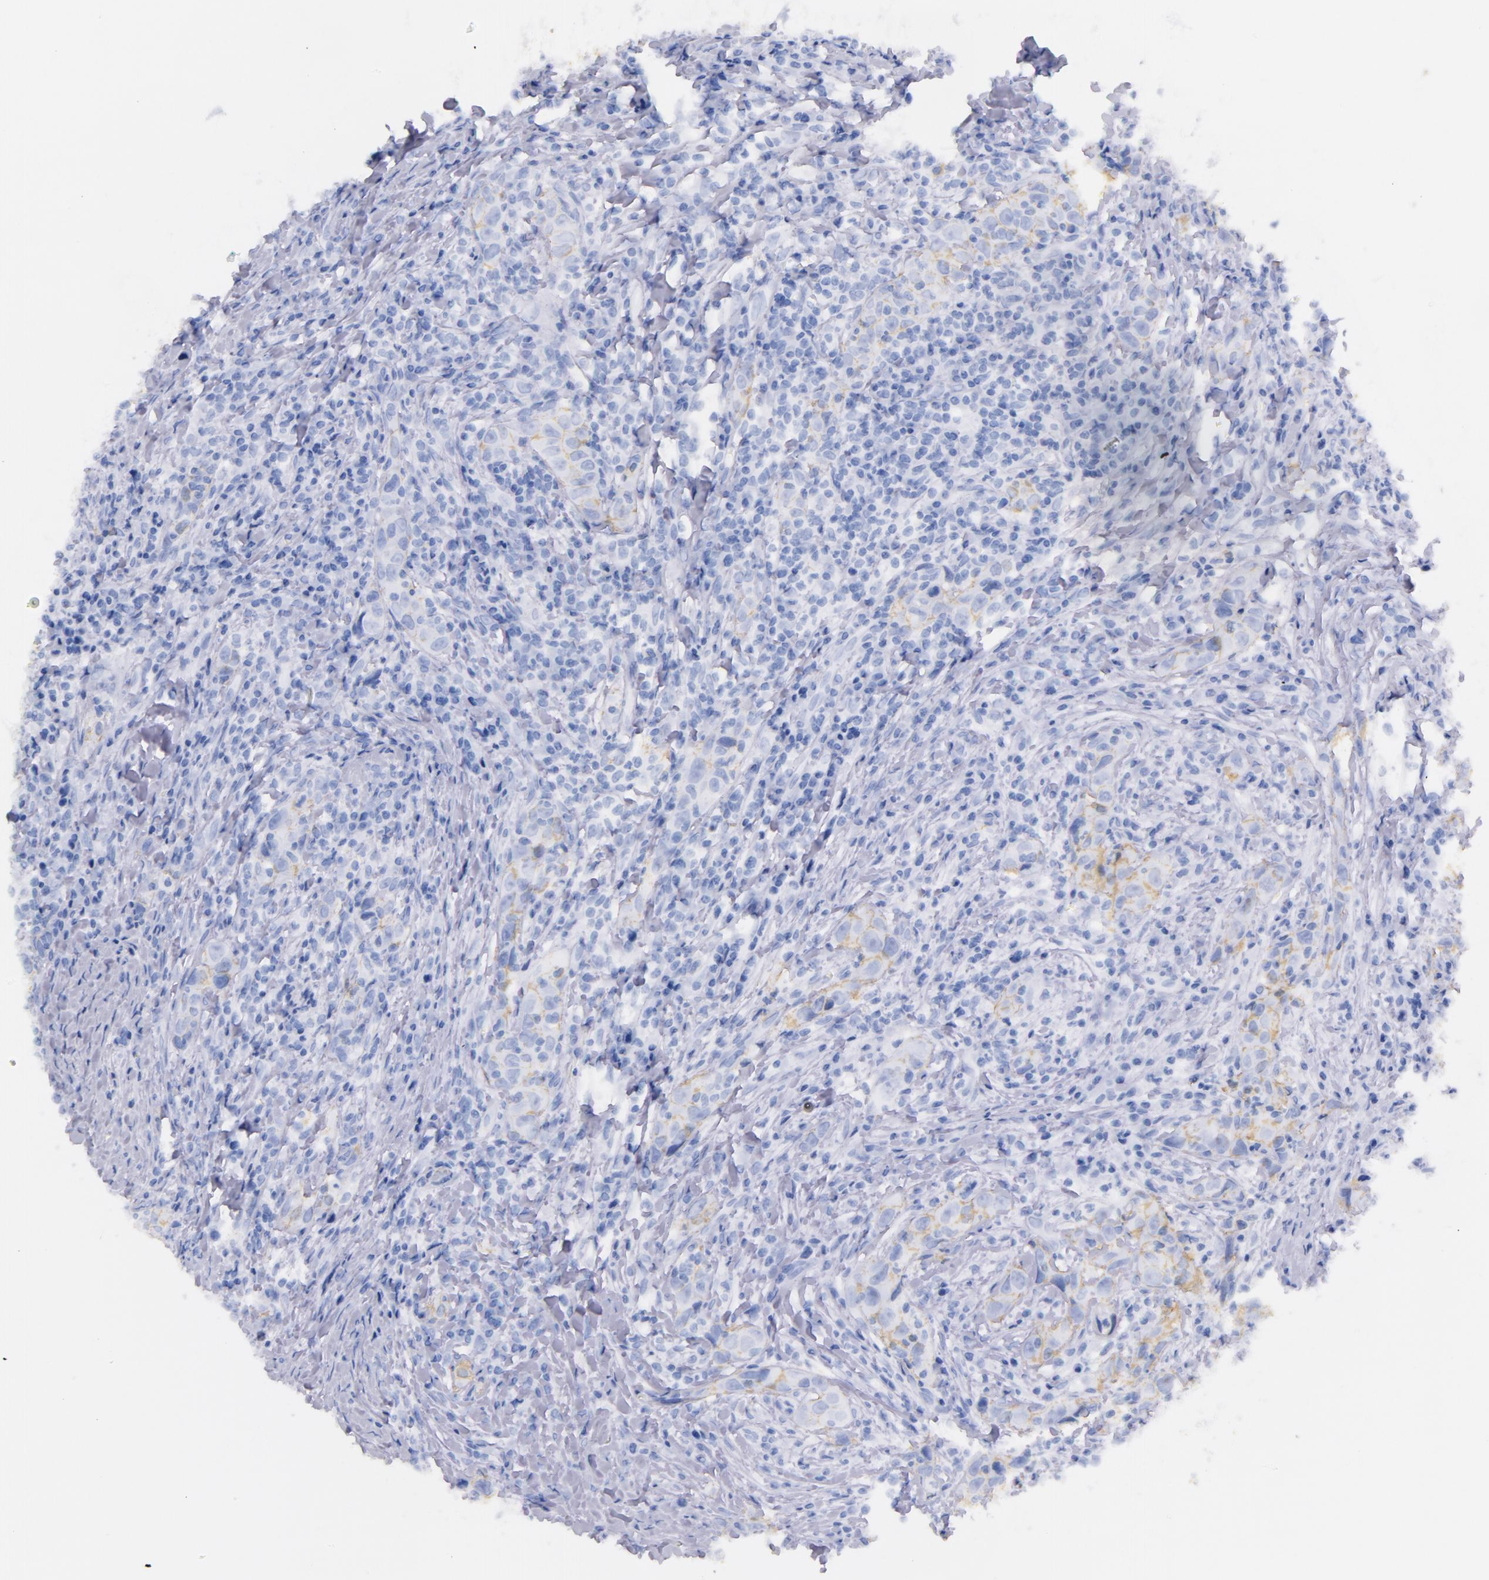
{"staining": {"intensity": "weak", "quantity": "25%-75%", "location": "cytoplasmic/membranous"}, "tissue": "head and neck cancer", "cell_type": "Tumor cells", "image_type": "cancer", "snomed": [{"axis": "morphology", "description": "Squamous cell carcinoma, NOS"}, {"axis": "topography", "description": "Oral tissue"}, {"axis": "topography", "description": "Head-Neck"}], "caption": "Tumor cells display weak cytoplasmic/membranous expression in about 25%-75% of cells in head and neck cancer (squamous cell carcinoma).", "gene": "CD44", "patient": {"sex": "female", "age": 82}}